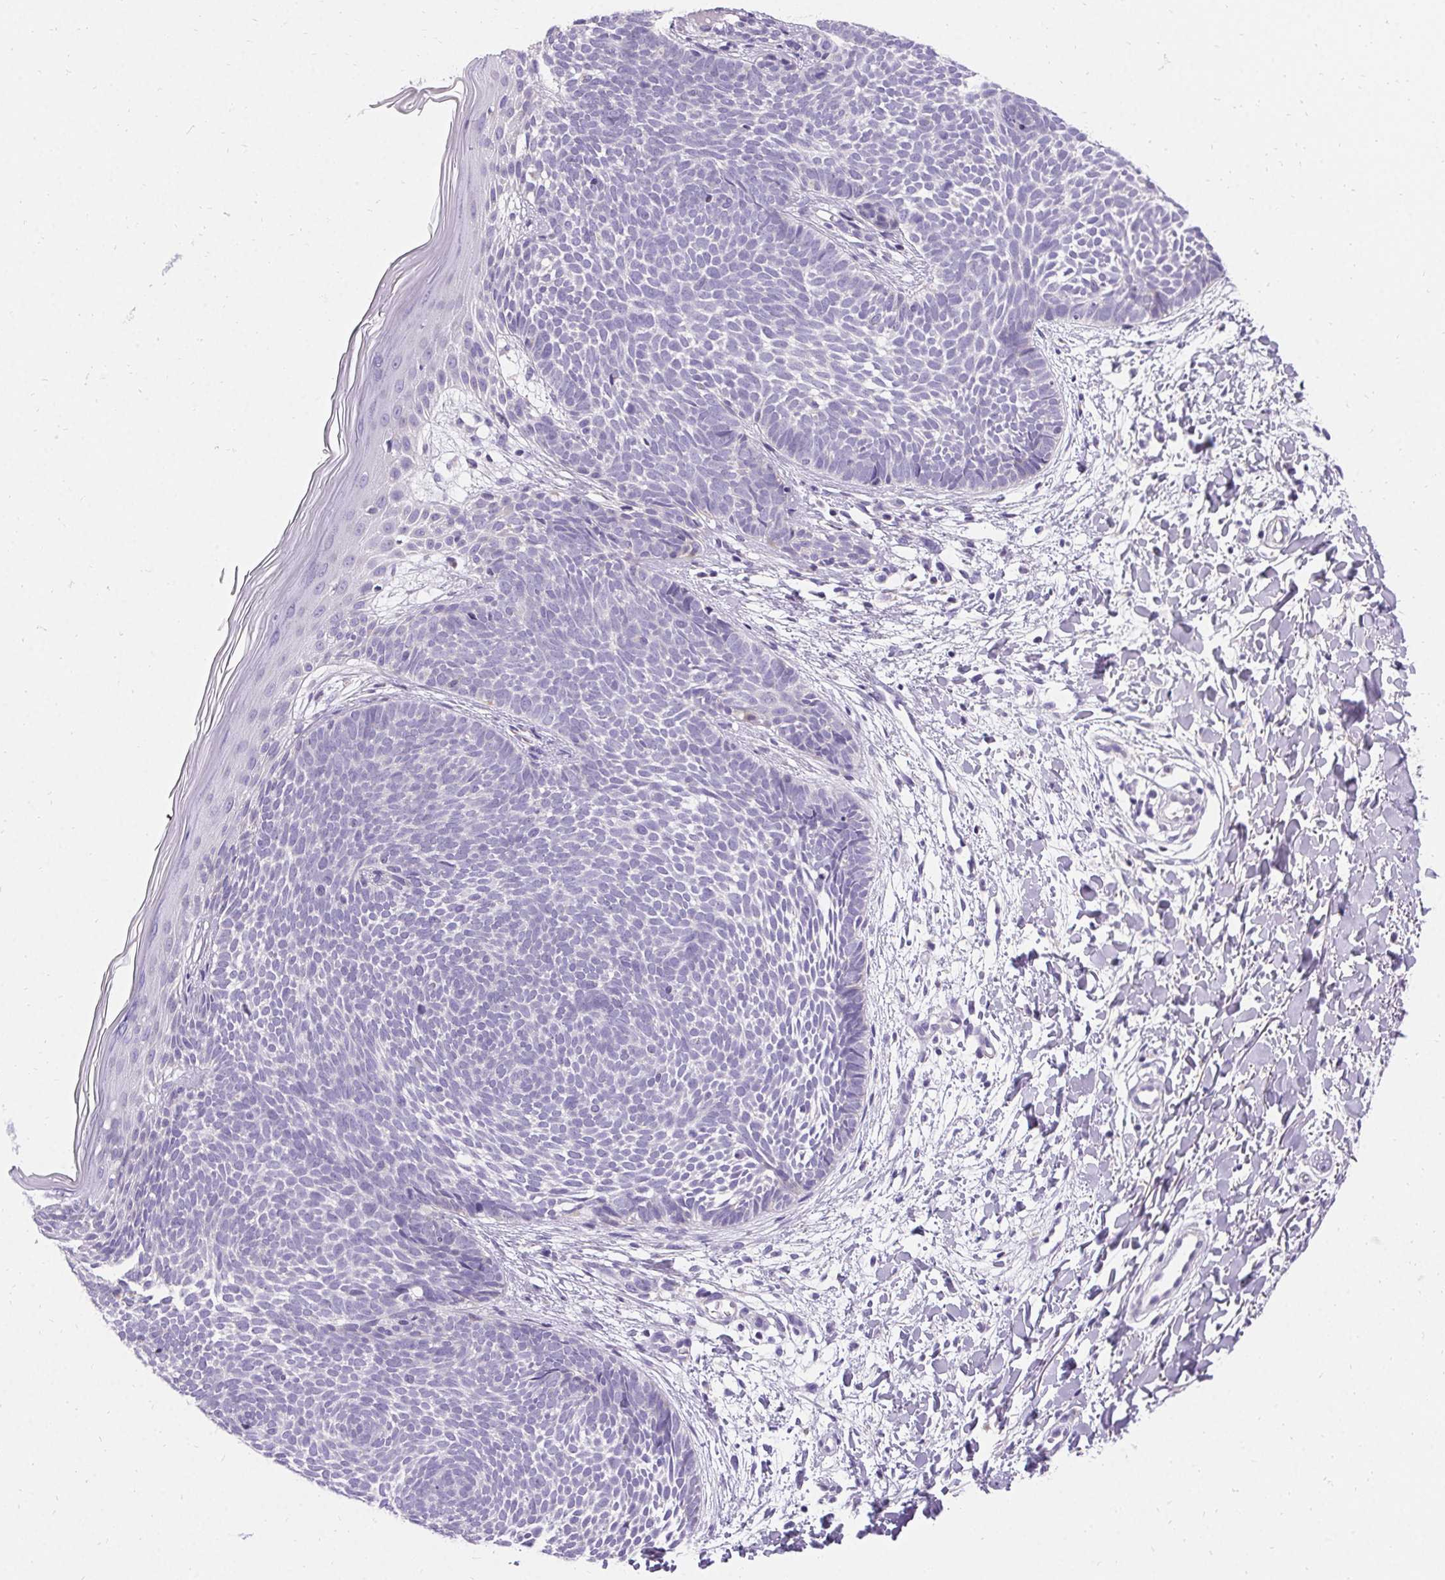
{"staining": {"intensity": "negative", "quantity": "none", "location": "none"}, "tissue": "skin cancer", "cell_type": "Tumor cells", "image_type": "cancer", "snomed": [{"axis": "morphology", "description": "Basal cell carcinoma"}, {"axis": "topography", "description": "Skin"}], "caption": "Skin cancer stained for a protein using immunohistochemistry (IHC) exhibits no staining tumor cells.", "gene": "ASGR2", "patient": {"sex": "female", "age": 51}}